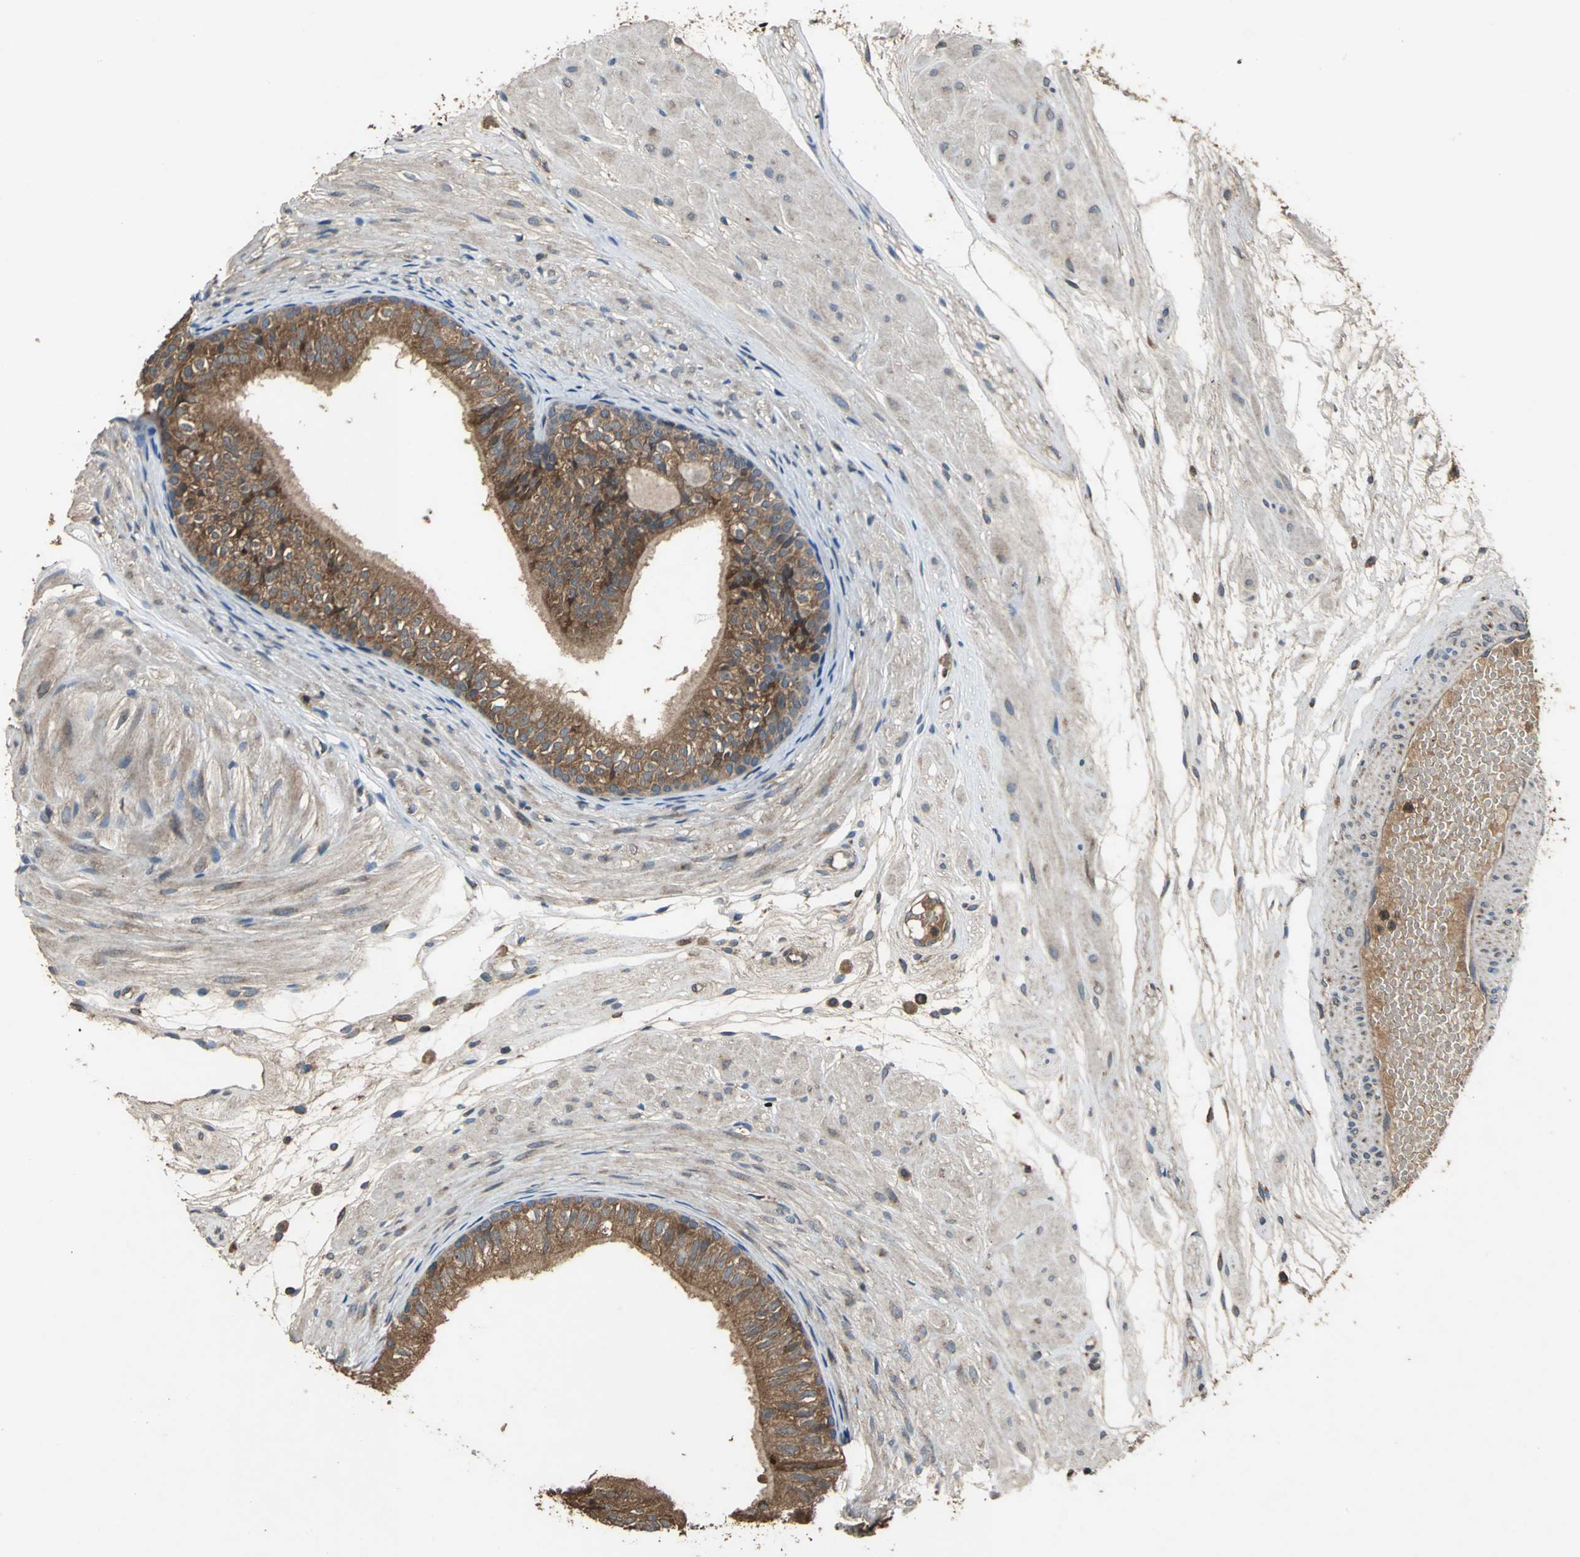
{"staining": {"intensity": "strong", "quantity": ">75%", "location": "cytoplasmic/membranous"}, "tissue": "epididymis", "cell_type": "Glandular cells", "image_type": "normal", "snomed": [{"axis": "morphology", "description": "Normal tissue, NOS"}, {"axis": "morphology", "description": "Atrophy, NOS"}, {"axis": "topography", "description": "Testis"}, {"axis": "topography", "description": "Epididymis"}], "caption": "Epididymis stained for a protein (brown) reveals strong cytoplasmic/membranous positive expression in about >75% of glandular cells.", "gene": "ZNF608", "patient": {"sex": "male", "age": 18}}